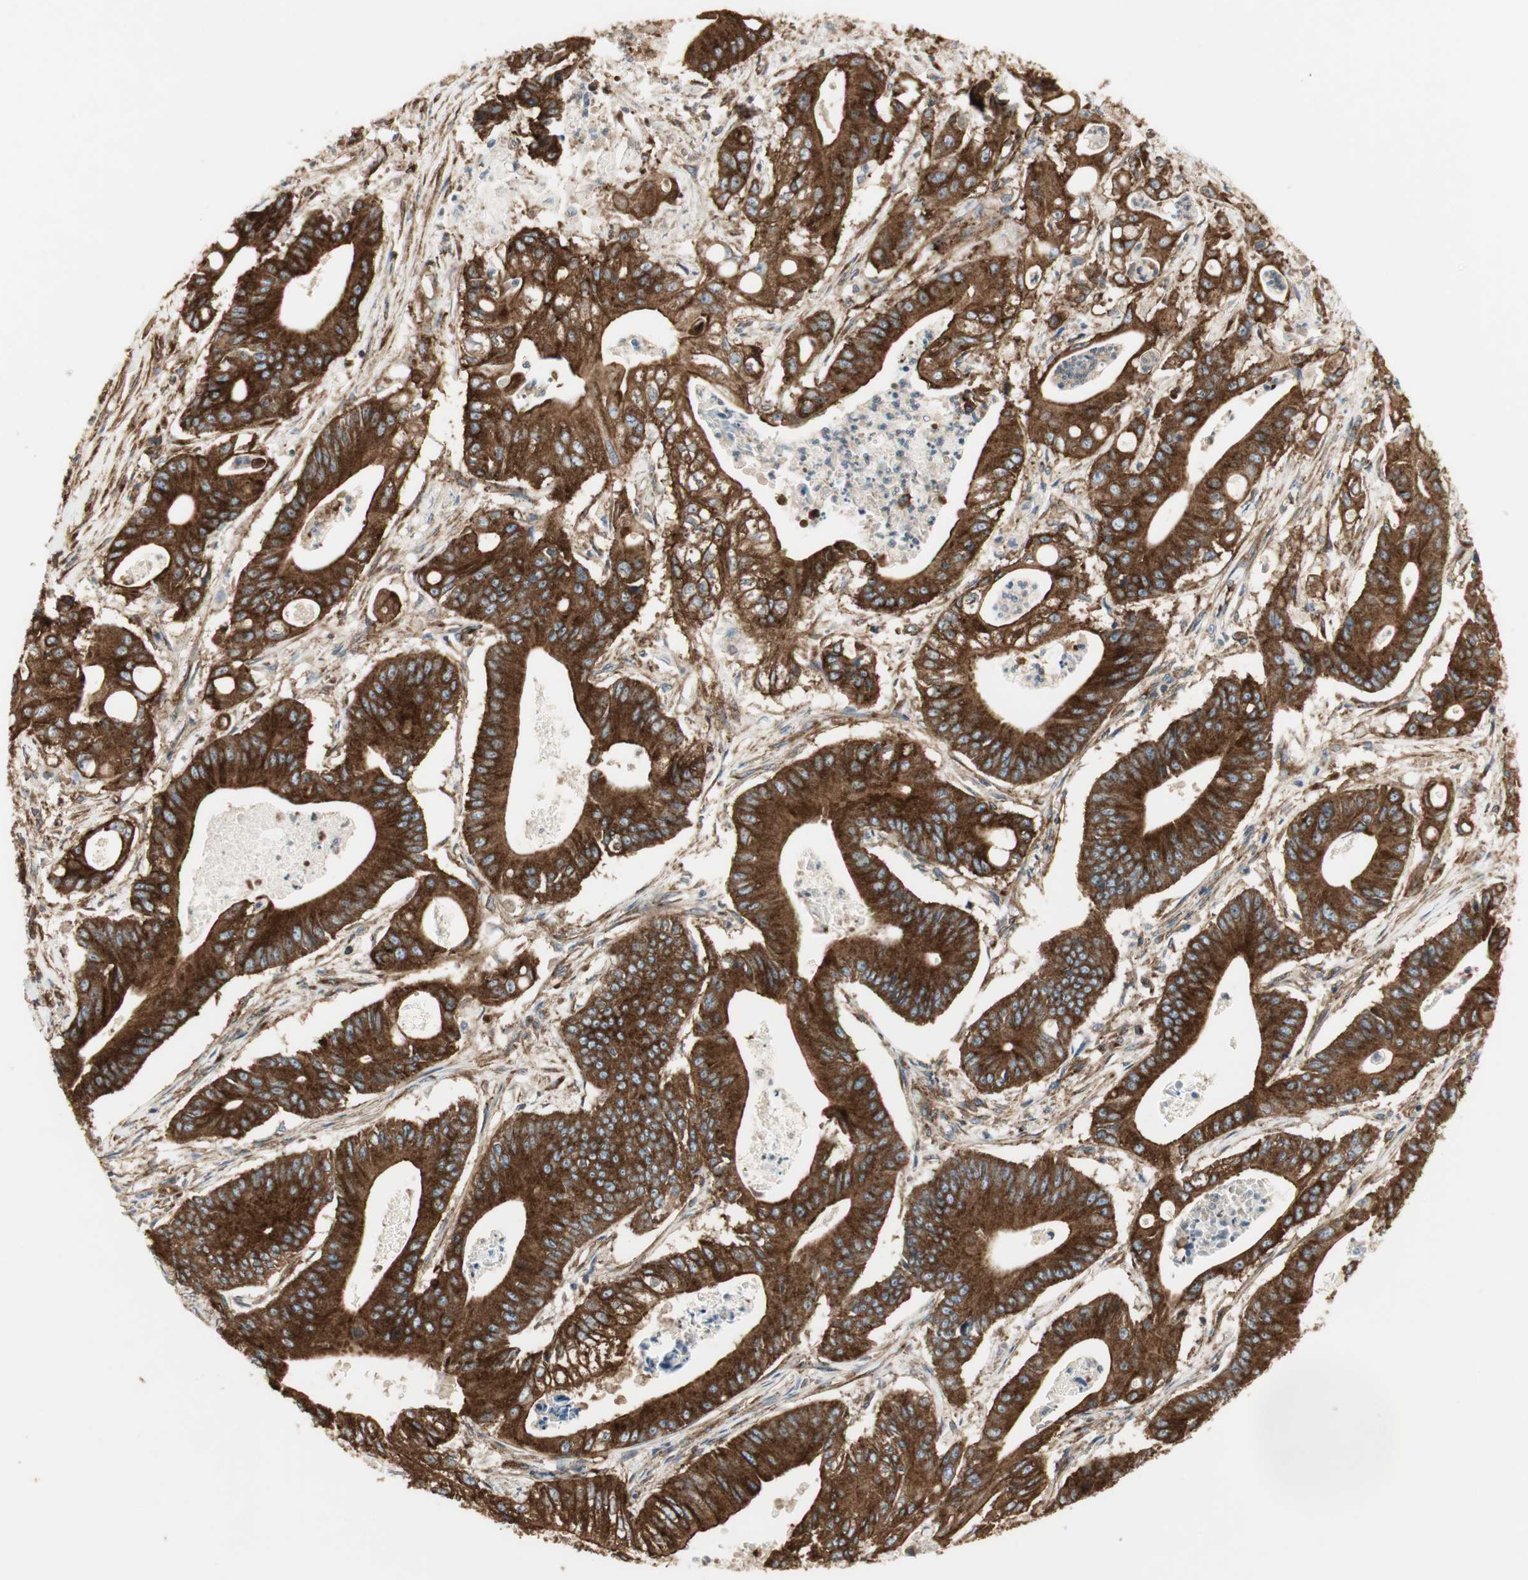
{"staining": {"intensity": "strong", "quantity": ">75%", "location": "cytoplasmic/membranous"}, "tissue": "pancreatic cancer", "cell_type": "Tumor cells", "image_type": "cancer", "snomed": [{"axis": "morphology", "description": "Normal tissue, NOS"}, {"axis": "topography", "description": "Lymph node"}], "caption": "The photomicrograph displays a brown stain indicating the presence of a protein in the cytoplasmic/membranous of tumor cells in pancreatic cancer.", "gene": "H6PD", "patient": {"sex": "male", "age": 62}}